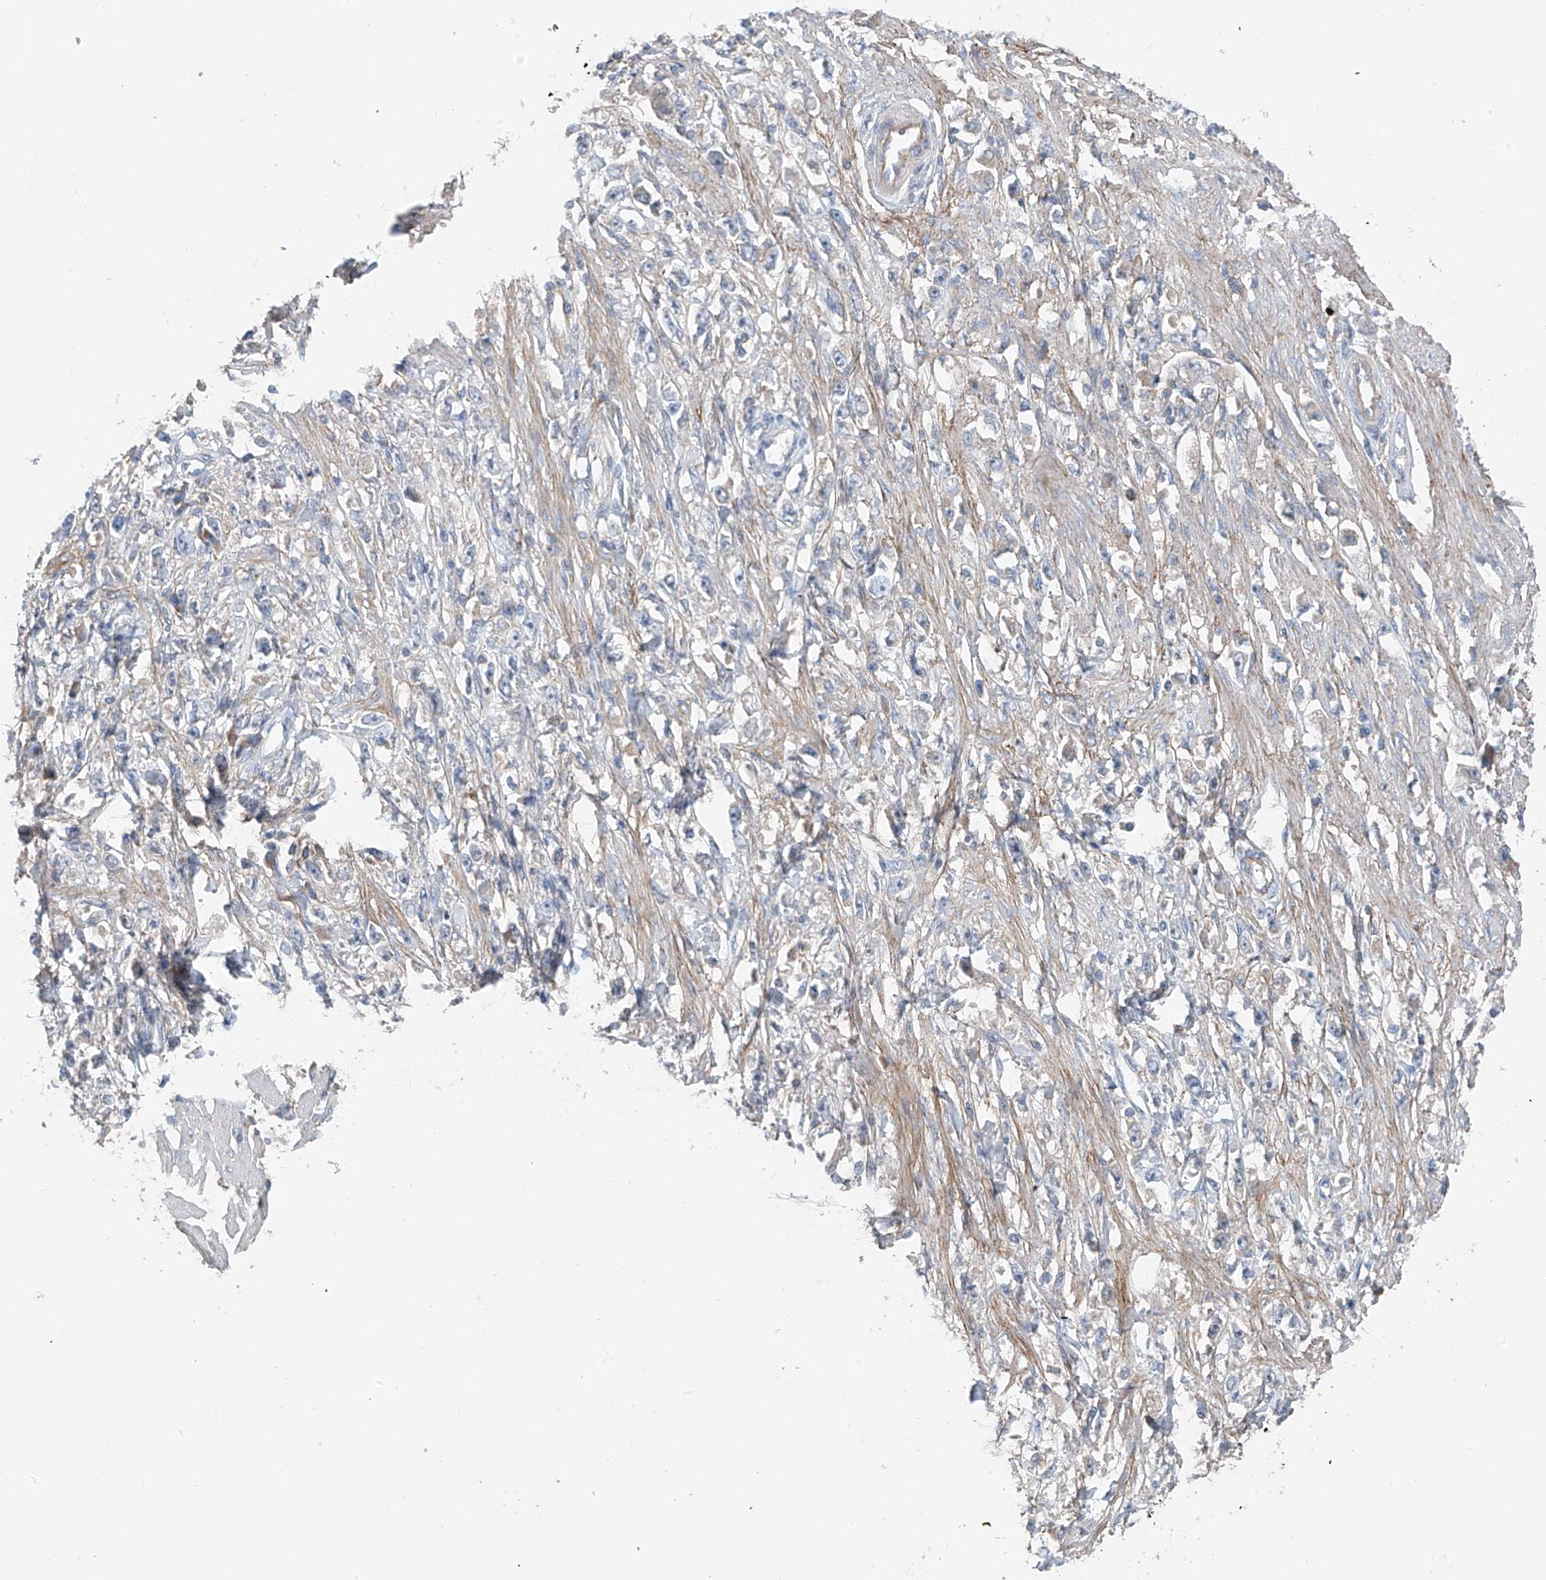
{"staining": {"intensity": "negative", "quantity": "none", "location": "none"}, "tissue": "stomach cancer", "cell_type": "Tumor cells", "image_type": "cancer", "snomed": [{"axis": "morphology", "description": "Adenocarcinoma, NOS"}, {"axis": "topography", "description": "Stomach"}], "caption": "Human stomach adenocarcinoma stained for a protein using immunohistochemistry (IHC) reveals no staining in tumor cells.", "gene": "GALNTL6", "patient": {"sex": "female", "age": 59}}